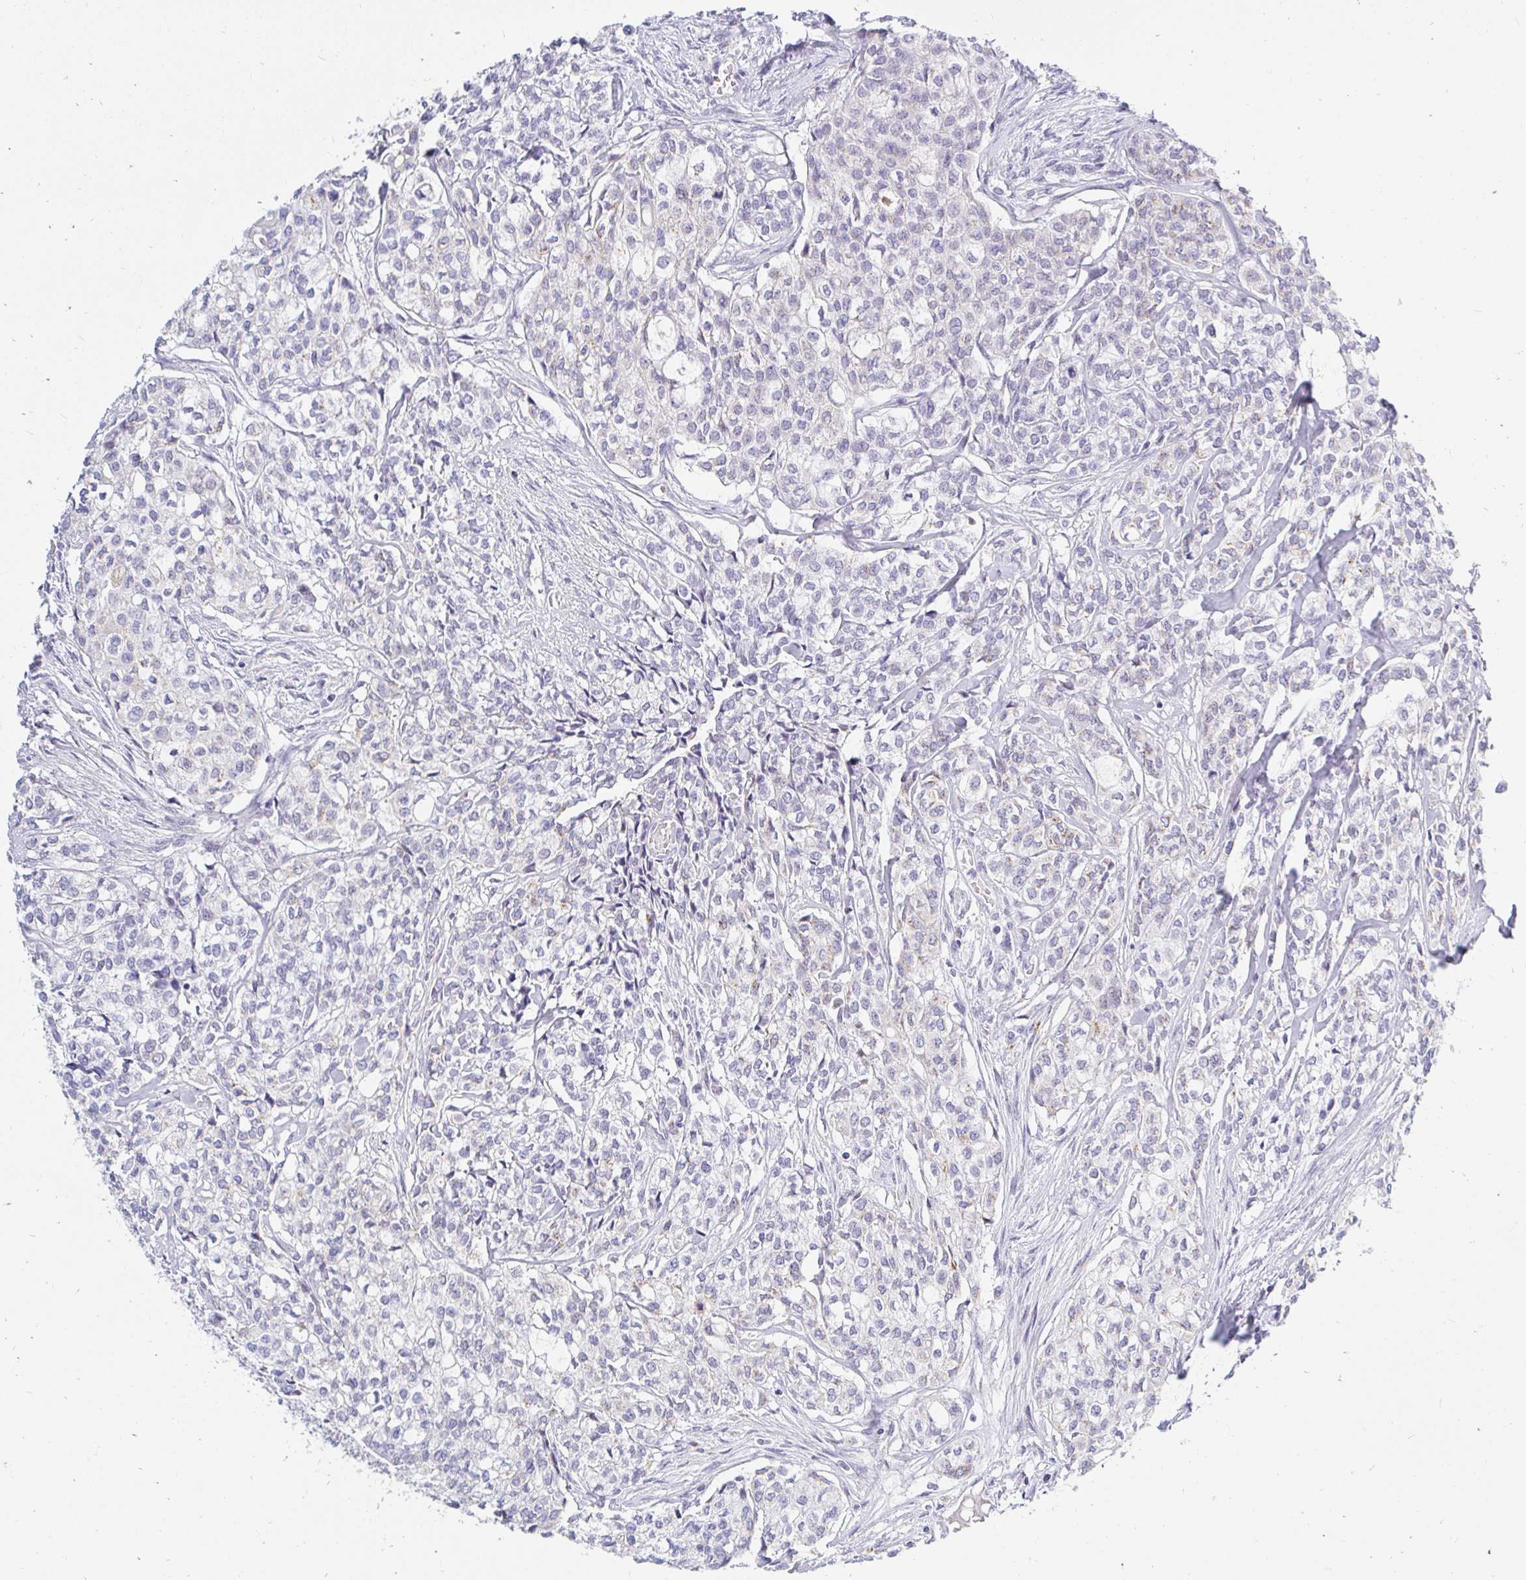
{"staining": {"intensity": "negative", "quantity": "none", "location": "none"}, "tissue": "head and neck cancer", "cell_type": "Tumor cells", "image_type": "cancer", "snomed": [{"axis": "morphology", "description": "Adenocarcinoma, NOS"}, {"axis": "topography", "description": "Head-Neck"}], "caption": "The immunohistochemistry histopathology image has no significant positivity in tumor cells of head and neck cancer (adenocarcinoma) tissue. Brightfield microscopy of immunohistochemistry (IHC) stained with DAB (3,3'-diaminobenzidine) (brown) and hematoxylin (blue), captured at high magnification.", "gene": "OR51D1", "patient": {"sex": "male", "age": 81}}